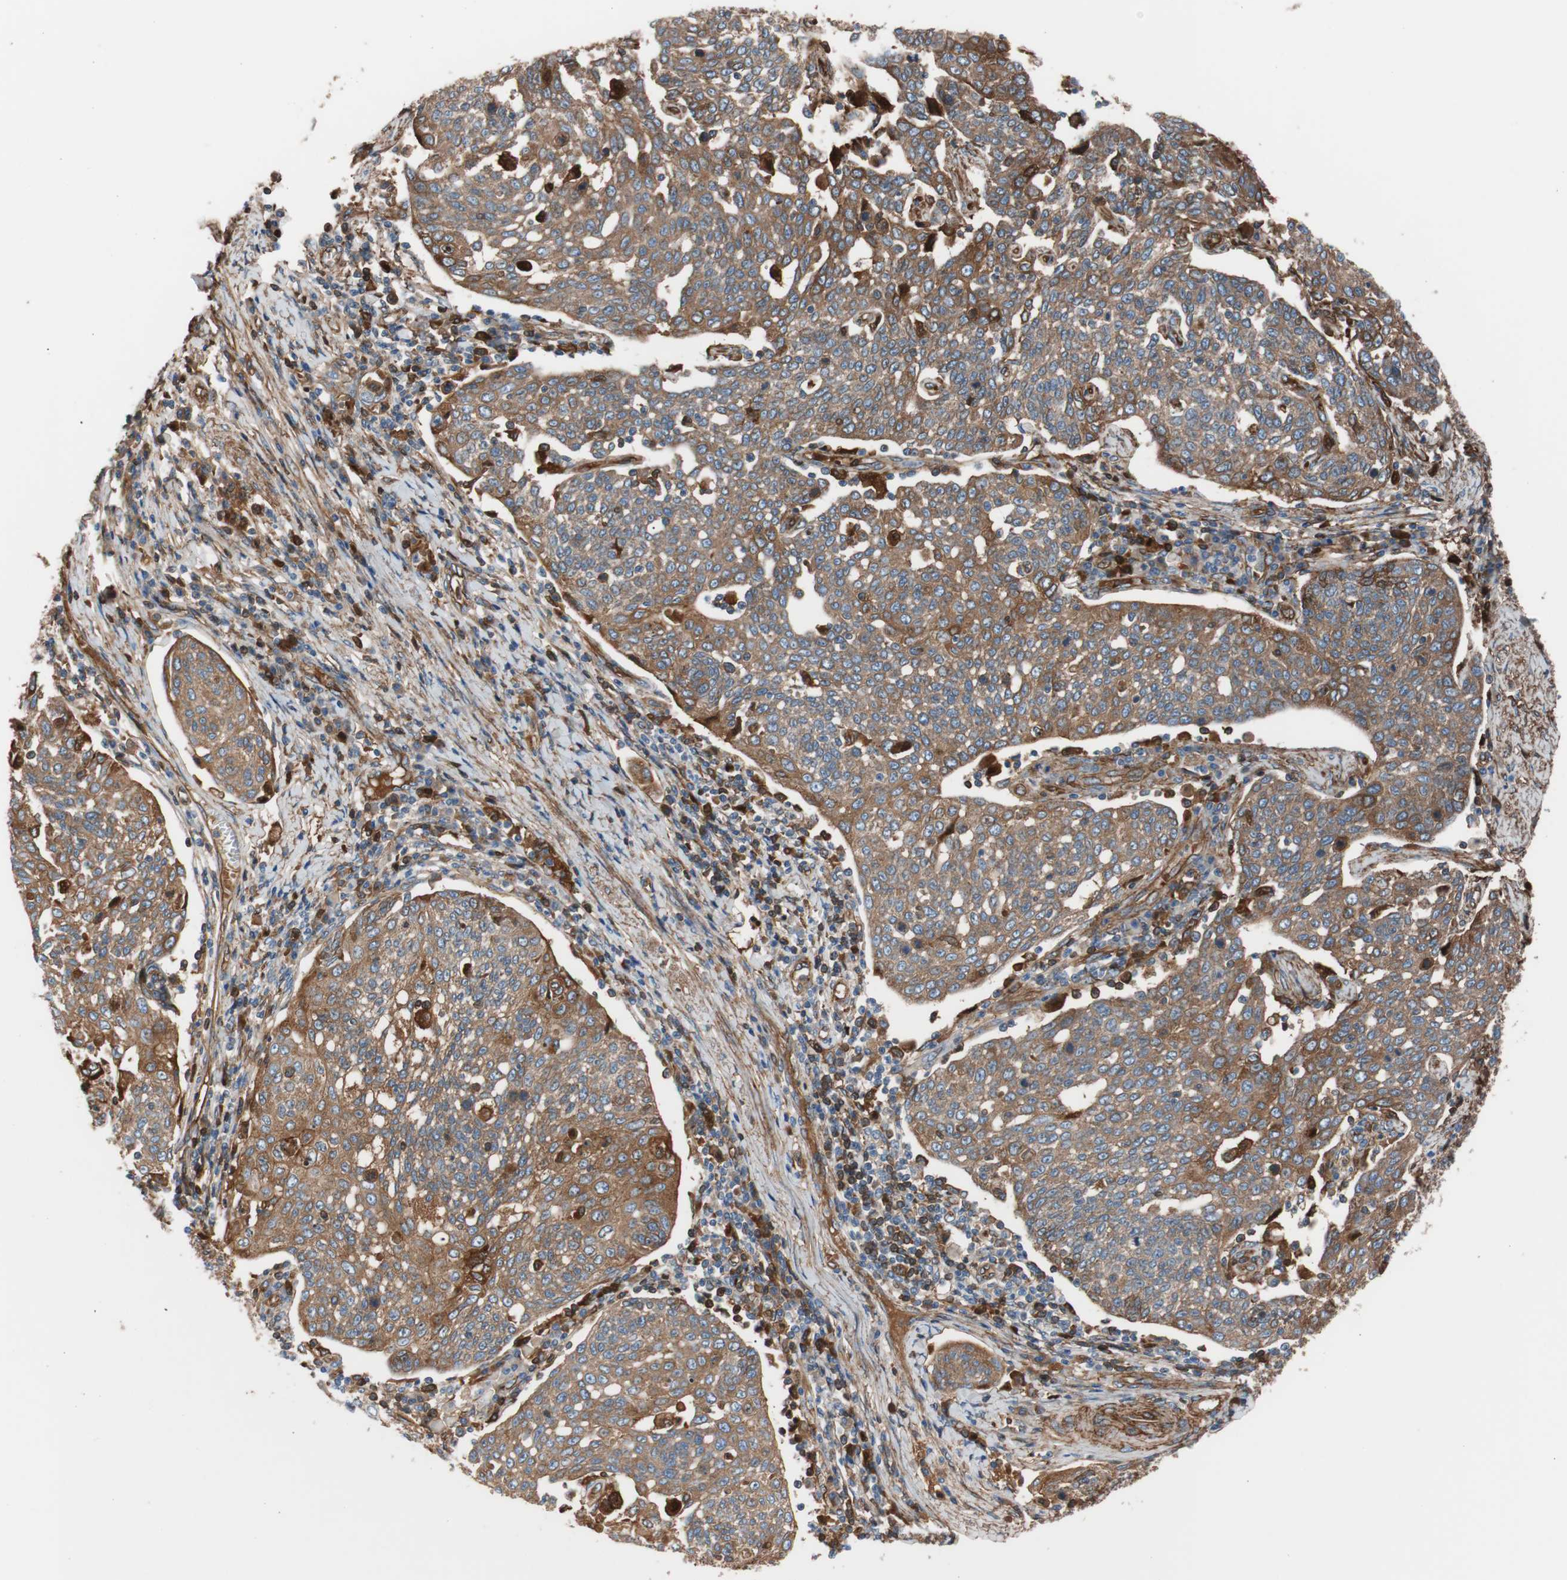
{"staining": {"intensity": "strong", "quantity": ">75%", "location": "cytoplasmic/membranous"}, "tissue": "cervical cancer", "cell_type": "Tumor cells", "image_type": "cancer", "snomed": [{"axis": "morphology", "description": "Squamous cell carcinoma, NOS"}, {"axis": "topography", "description": "Cervix"}], "caption": "A brown stain shows strong cytoplasmic/membranous positivity of a protein in cervical cancer (squamous cell carcinoma) tumor cells.", "gene": "SPINT1", "patient": {"sex": "female", "age": 34}}